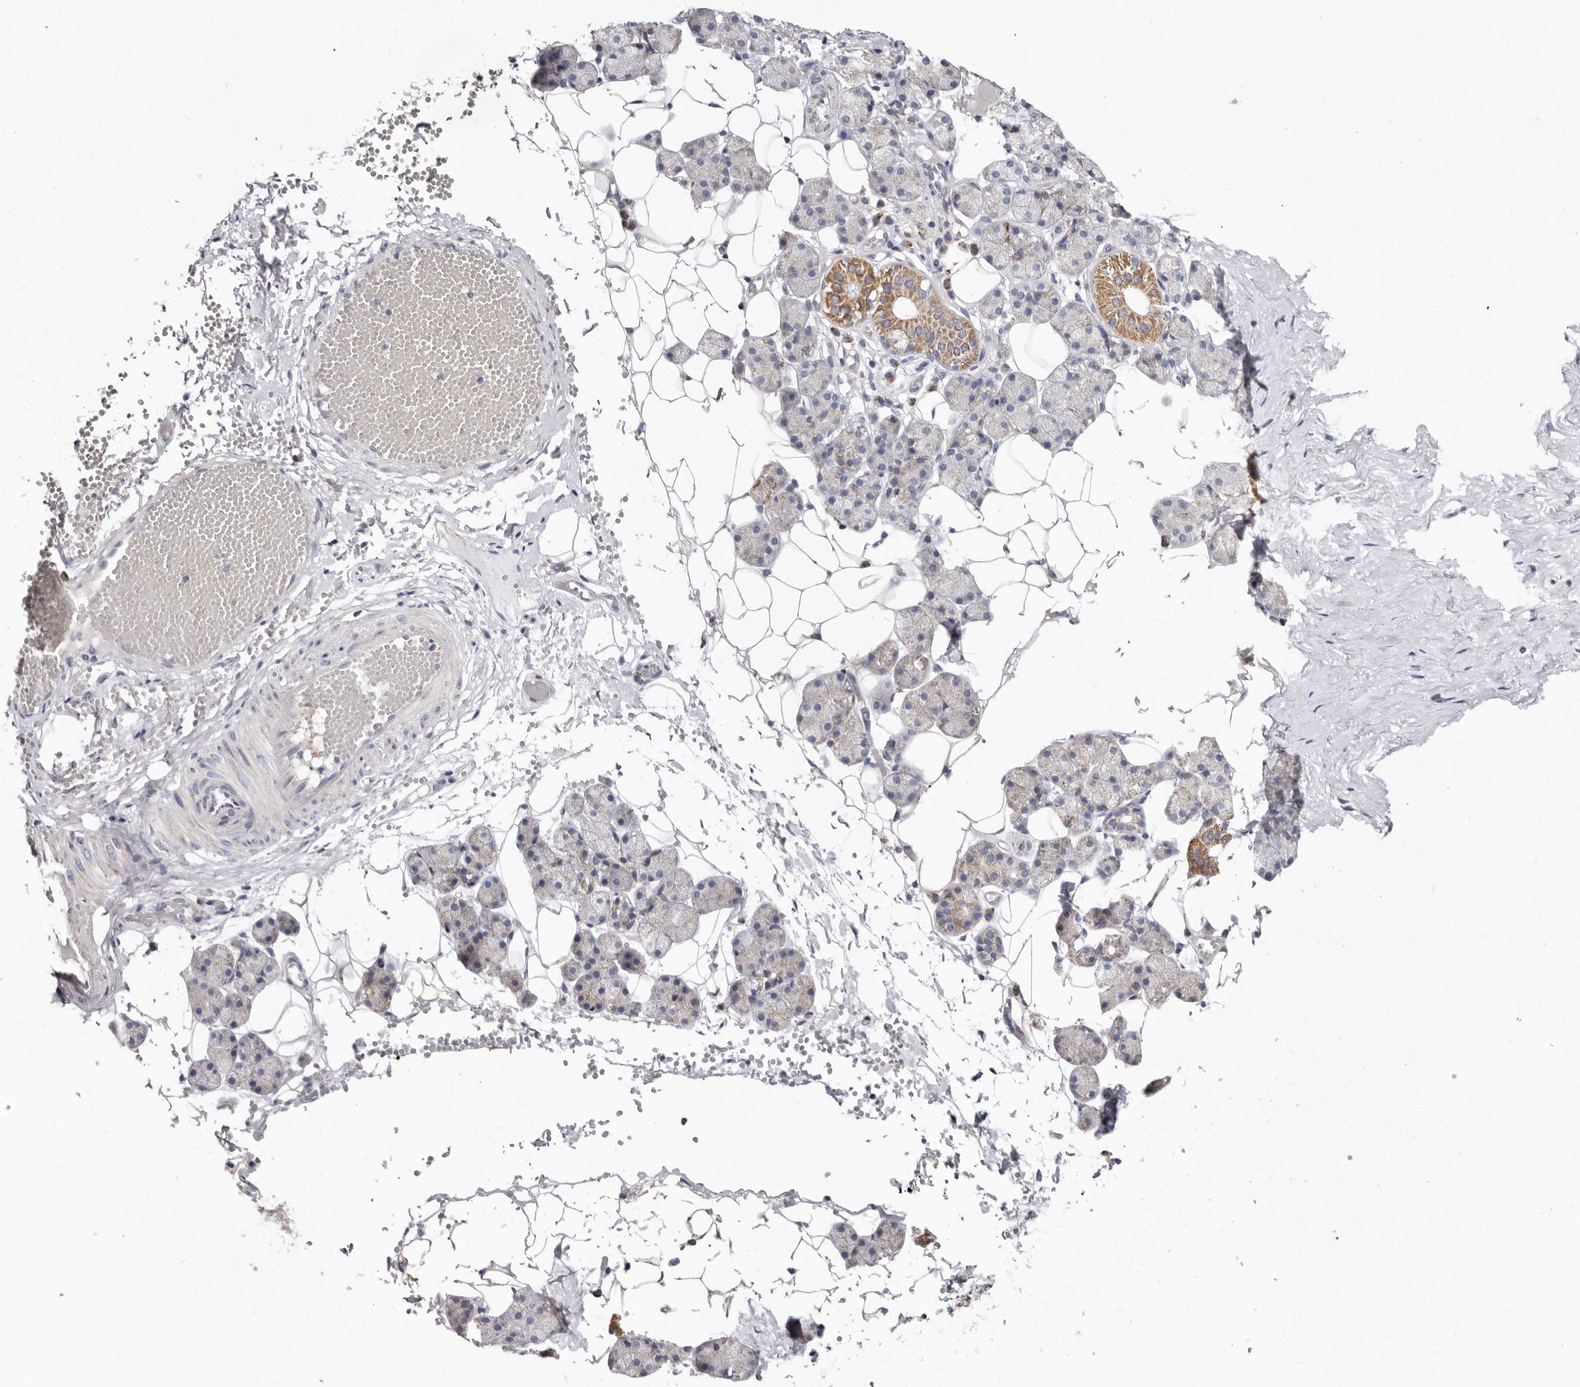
{"staining": {"intensity": "moderate", "quantity": "<25%", "location": "cytoplasmic/membranous"}, "tissue": "salivary gland", "cell_type": "Glandular cells", "image_type": "normal", "snomed": [{"axis": "morphology", "description": "Normal tissue, NOS"}, {"axis": "topography", "description": "Salivary gland"}], "caption": "Glandular cells show moderate cytoplasmic/membranous expression in about <25% of cells in benign salivary gland.", "gene": "RSPO2", "patient": {"sex": "female", "age": 33}}